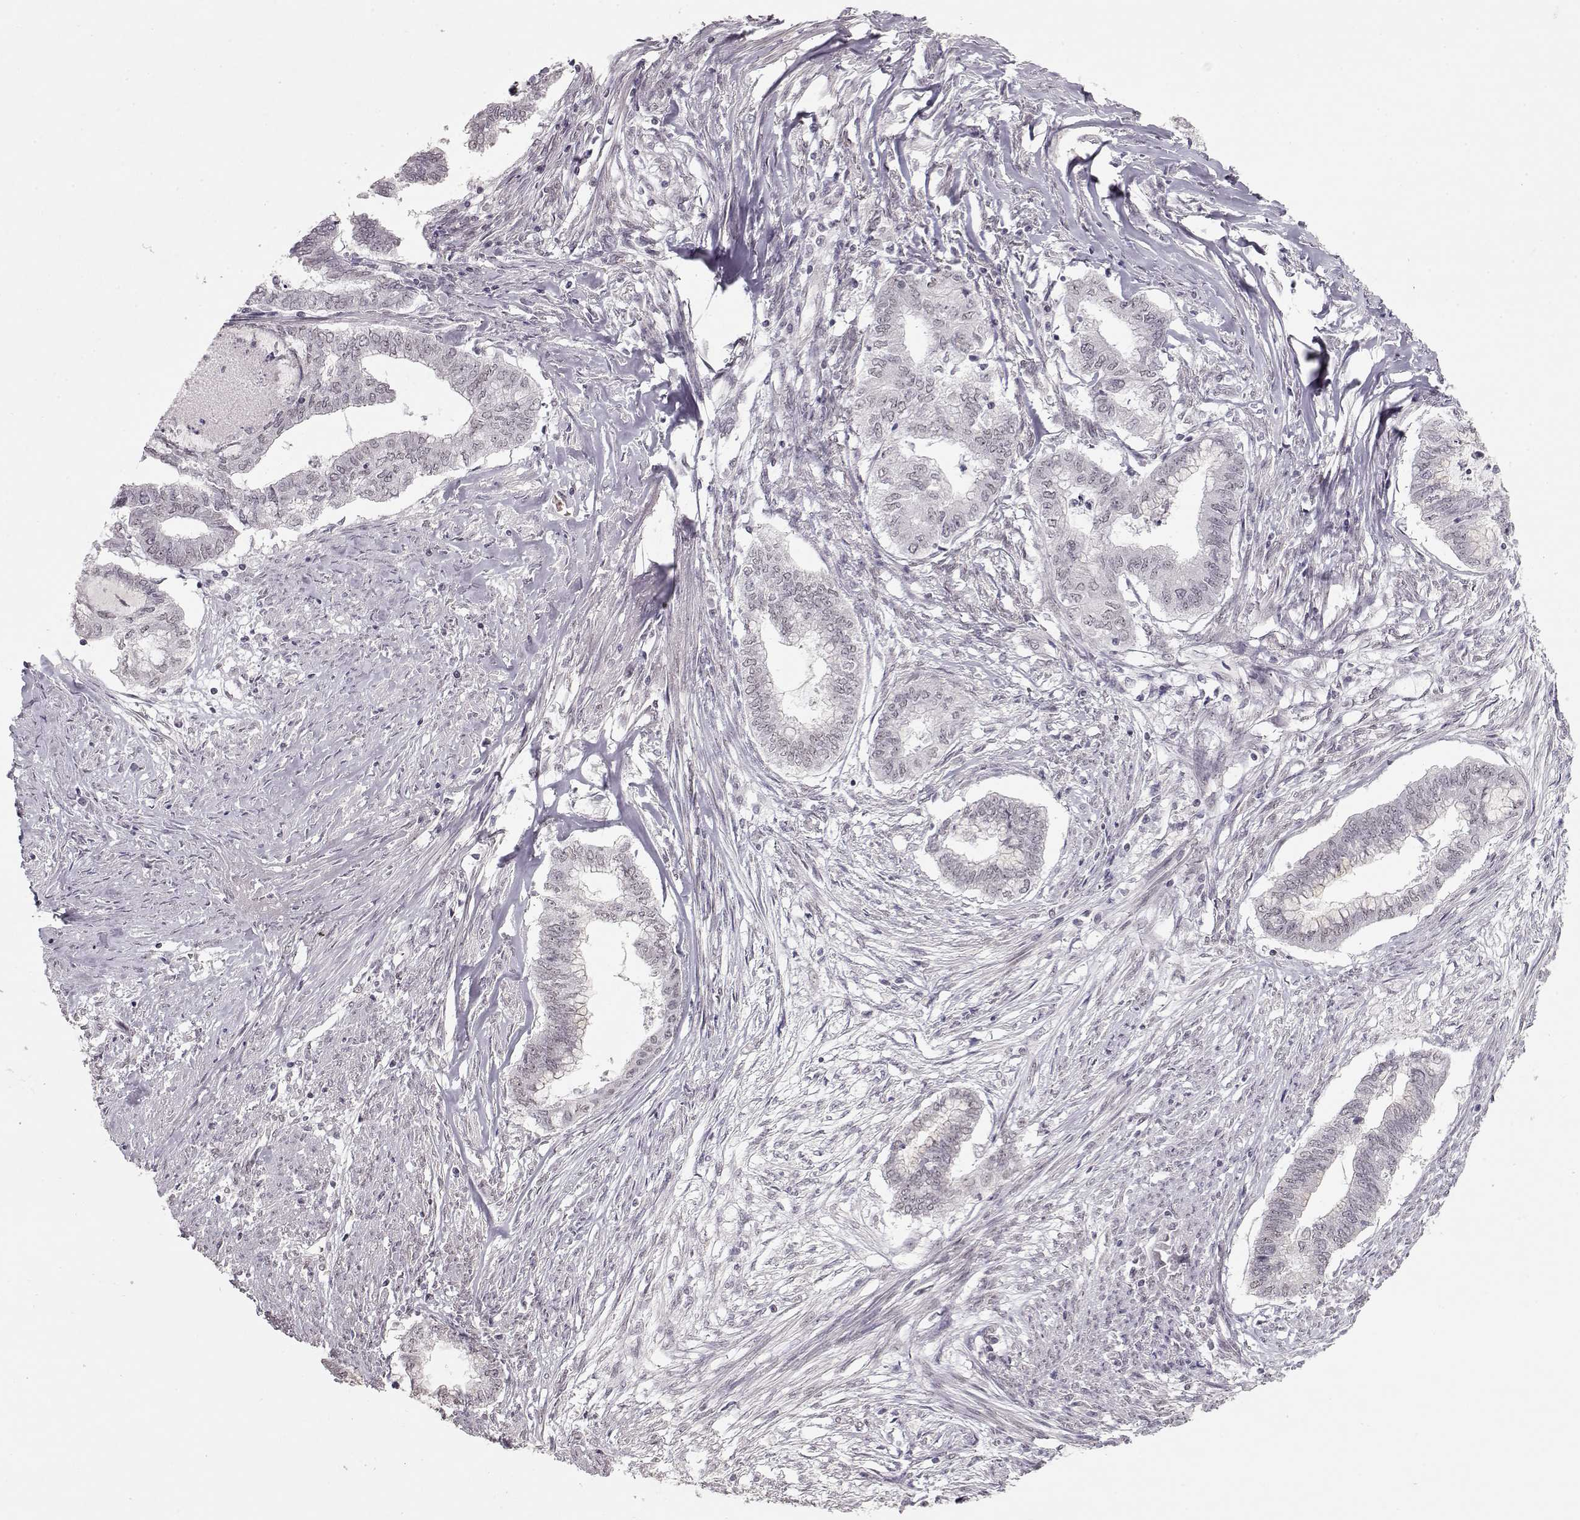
{"staining": {"intensity": "negative", "quantity": "none", "location": "none"}, "tissue": "endometrial cancer", "cell_type": "Tumor cells", "image_type": "cancer", "snomed": [{"axis": "morphology", "description": "Adenocarcinoma, NOS"}, {"axis": "topography", "description": "Endometrium"}], "caption": "This is an immunohistochemistry micrograph of adenocarcinoma (endometrial). There is no staining in tumor cells.", "gene": "PCP4", "patient": {"sex": "female", "age": 79}}